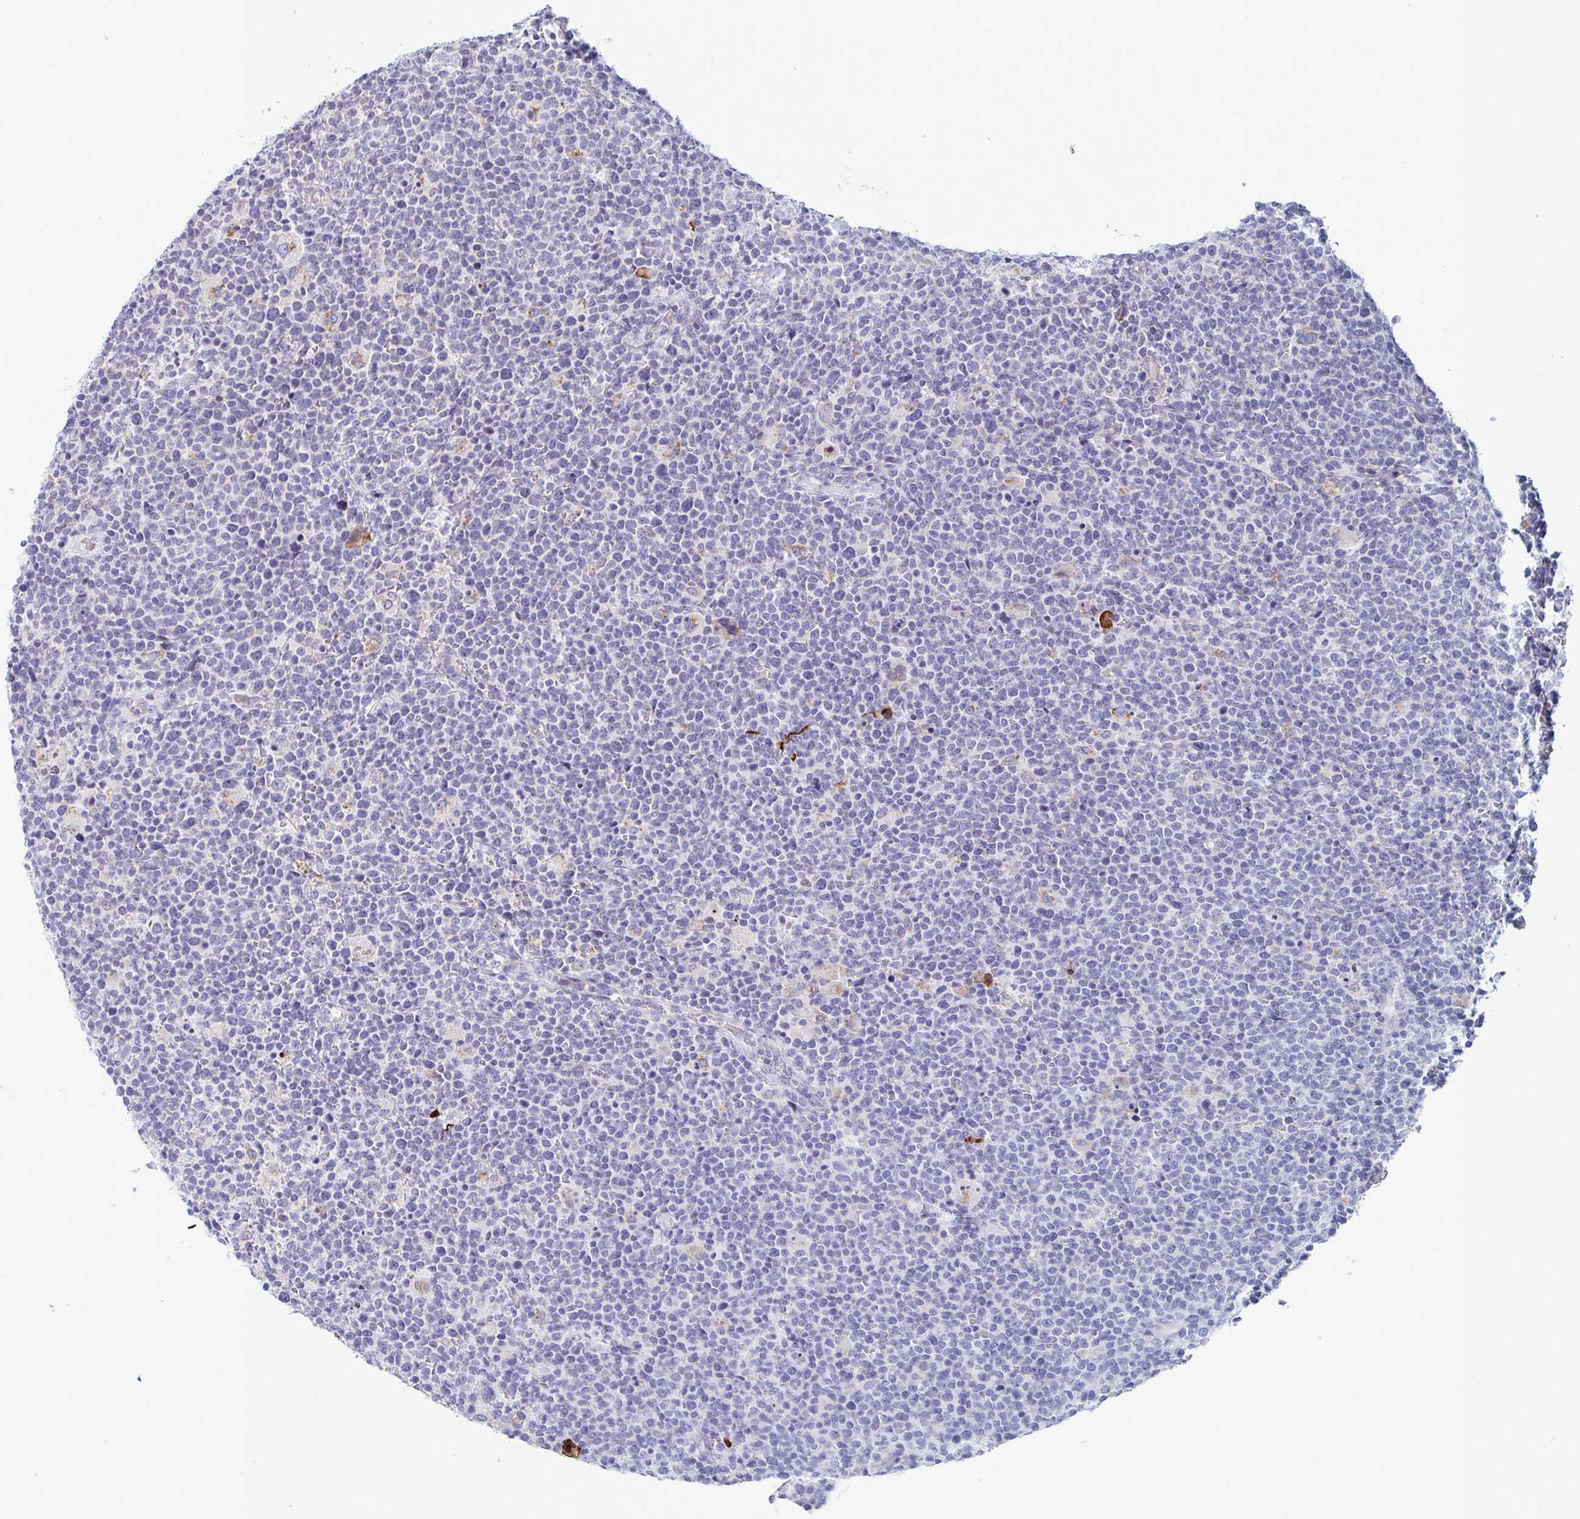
{"staining": {"intensity": "negative", "quantity": "none", "location": "none"}, "tissue": "lymphoma", "cell_type": "Tumor cells", "image_type": "cancer", "snomed": [{"axis": "morphology", "description": "Malignant lymphoma, non-Hodgkin's type, High grade"}, {"axis": "topography", "description": "Lymph node"}], "caption": "An IHC photomicrograph of malignant lymphoma, non-Hodgkin's type (high-grade) is shown. There is no staining in tumor cells of malignant lymphoma, non-Hodgkin's type (high-grade).", "gene": "TAS2R38", "patient": {"sex": "male", "age": 61}}